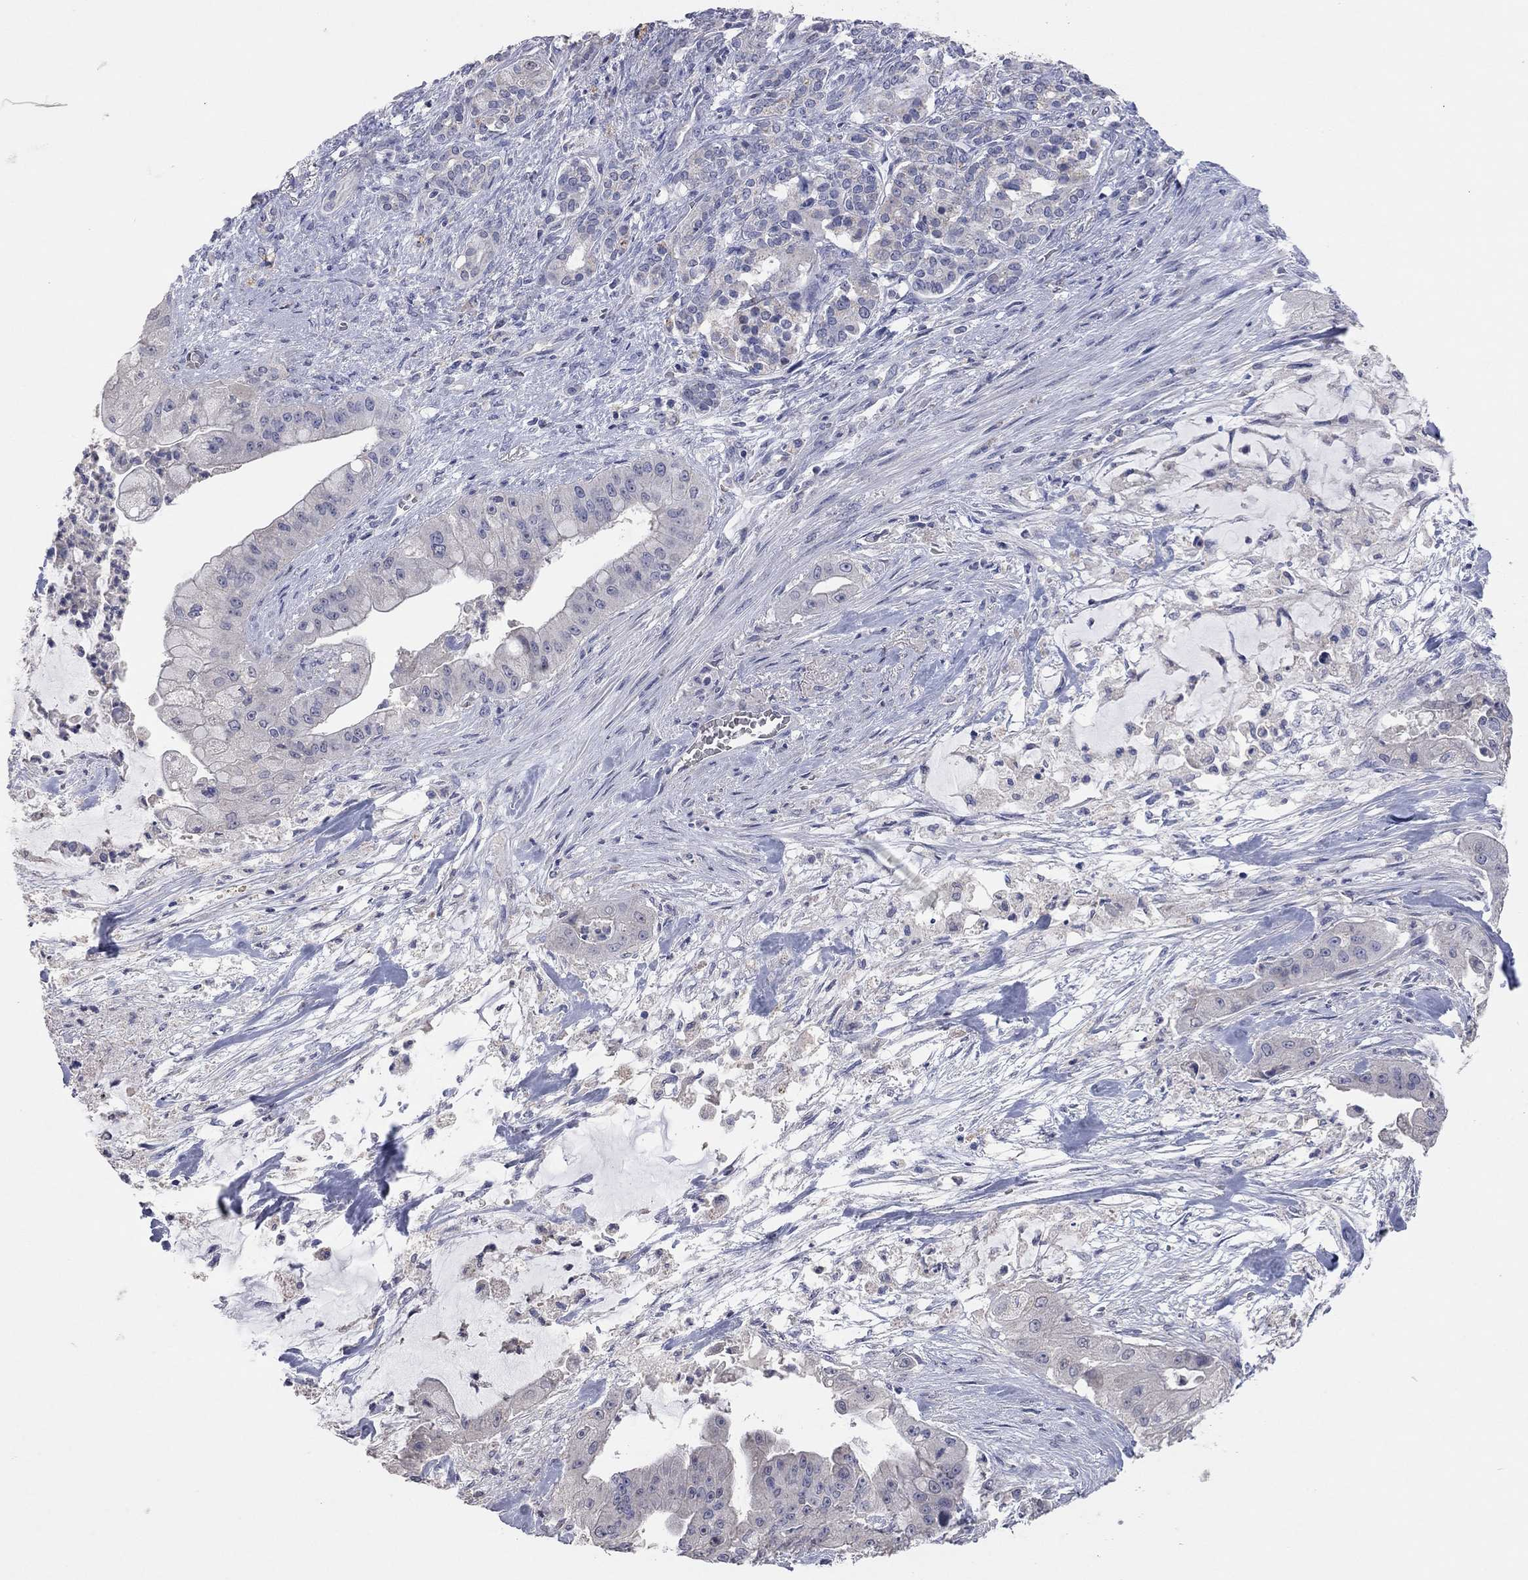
{"staining": {"intensity": "weak", "quantity": "25%-75%", "location": "cytoplasmic/membranous"}, "tissue": "pancreatic cancer", "cell_type": "Tumor cells", "image_type": "cancer", "snomed": [{"axis": "morphology", "description": "Normal tissue, NOS"}, {"axis": "morphology", "description": "Inflammation, NOS"}, {"axis": "morphology", "description": "Adenocarcinoma, NOS"}, {"axis": "topography", "description": "Pancreas"}], "caption": "The histopathology image reveals immunohistochemical staining of adenocarcinoma (pancreatic). There is weak cytoplasmic/membranous staining is identified in approximately 25%-75% of tumor cells. (DAB IHC with brightfield microscopy, high magnification).", "gene": "MMP13", "patient": {"sex": "male", "age": 57}}